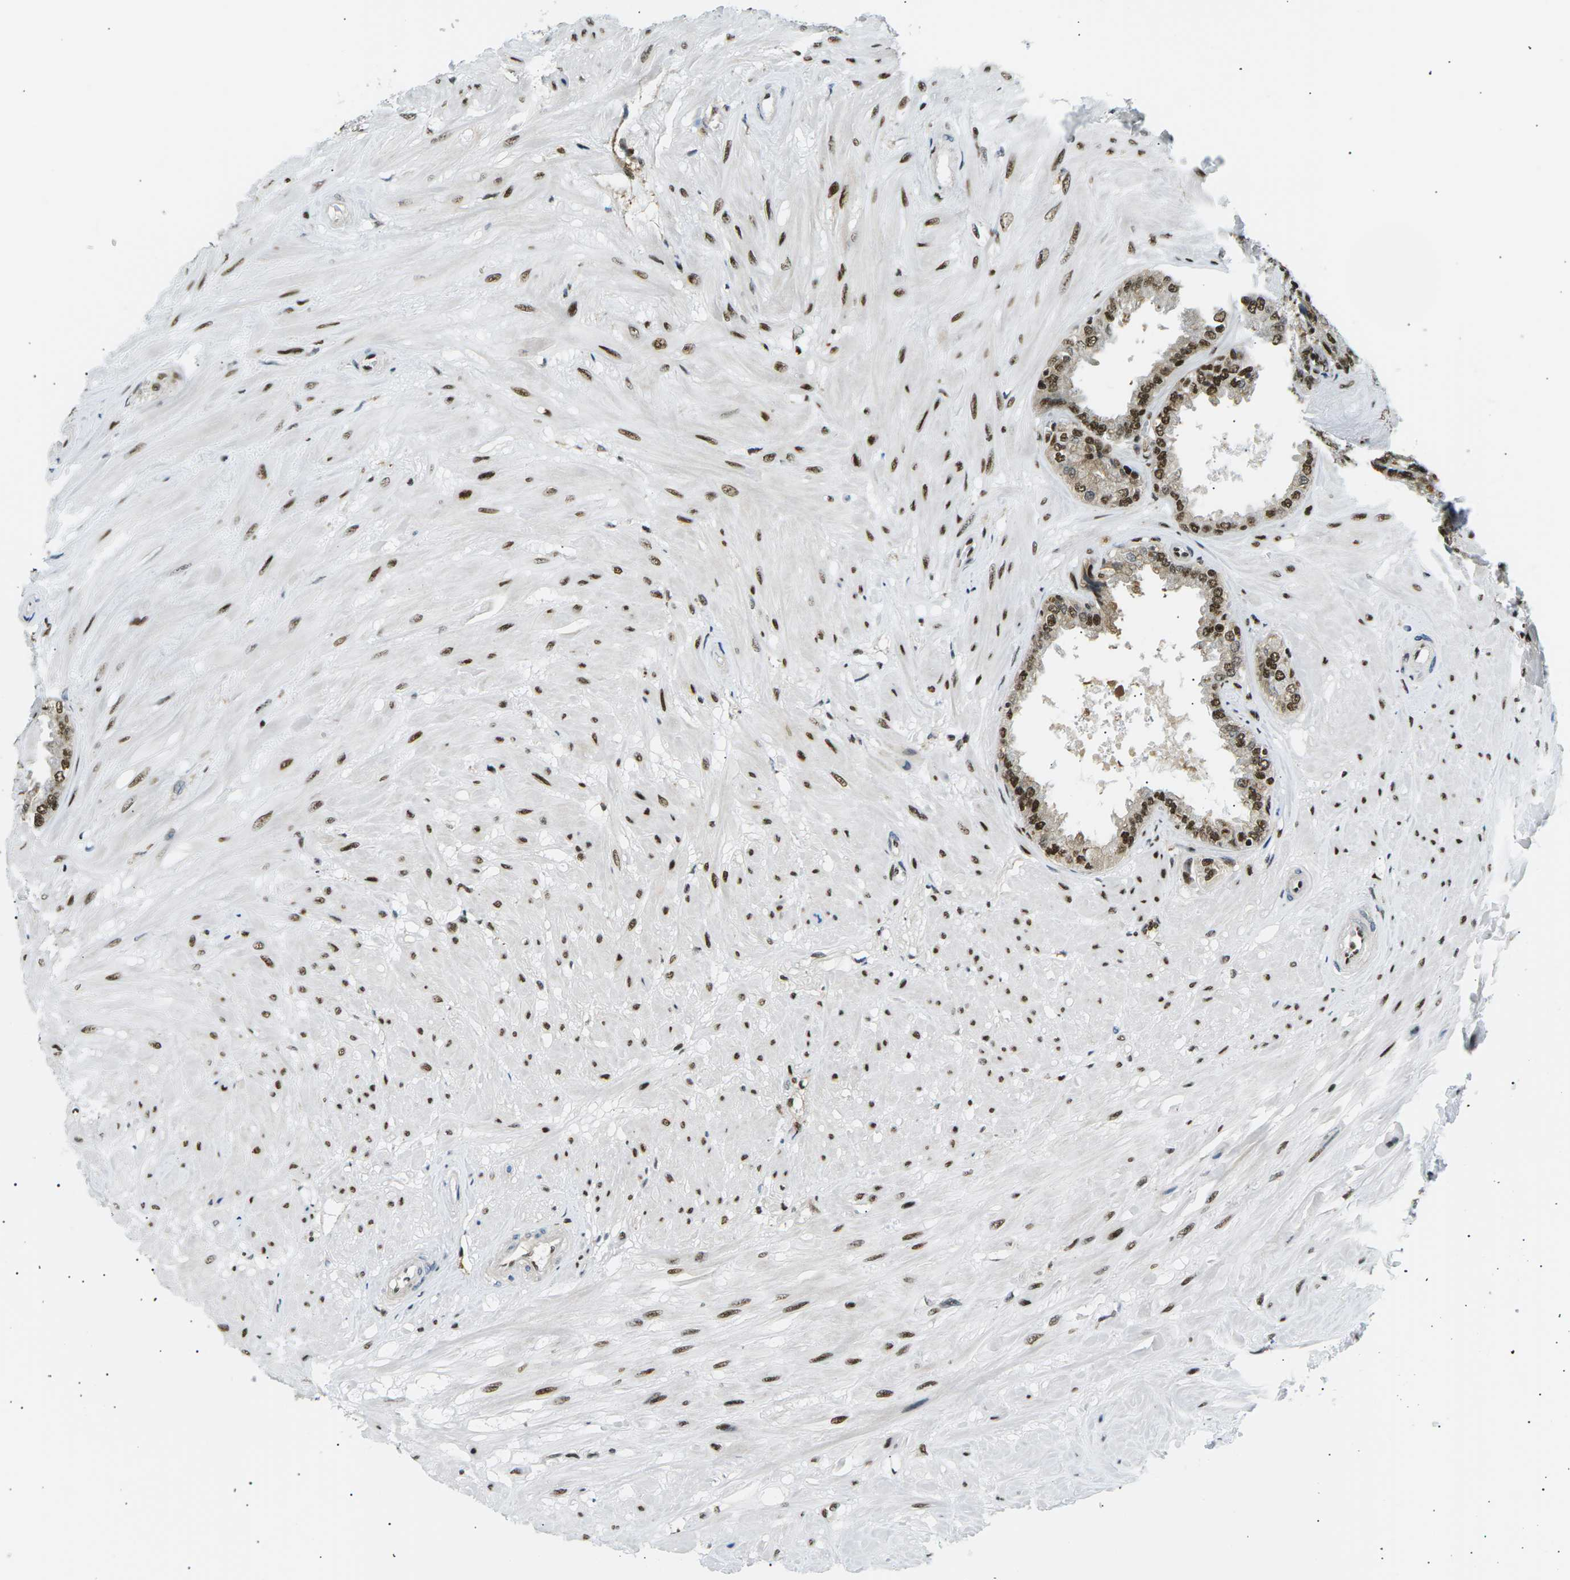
{"staining": {"intensity": "strong", "quantity": ">75%", "location": "nuclear"}, "tissue": "seminal vesicle", "cell_type": "Glandular cells", "image_type": "normal", "snomed": [{"axis": "morphology", "description": "Normal tissue, NOS"}, {"axis": "topography", "description": "Seminal veicle"}], "caption": "Brown immunohistochemical staining in benign human seminal vesicle exhibits strong nuclear positivity in approximately >75% of glandular cells. (DAB = brown stain, brightfield microscopy at high magnification).", "gene": "RPA2", "patient": {"sex": "male", "age": 46}}